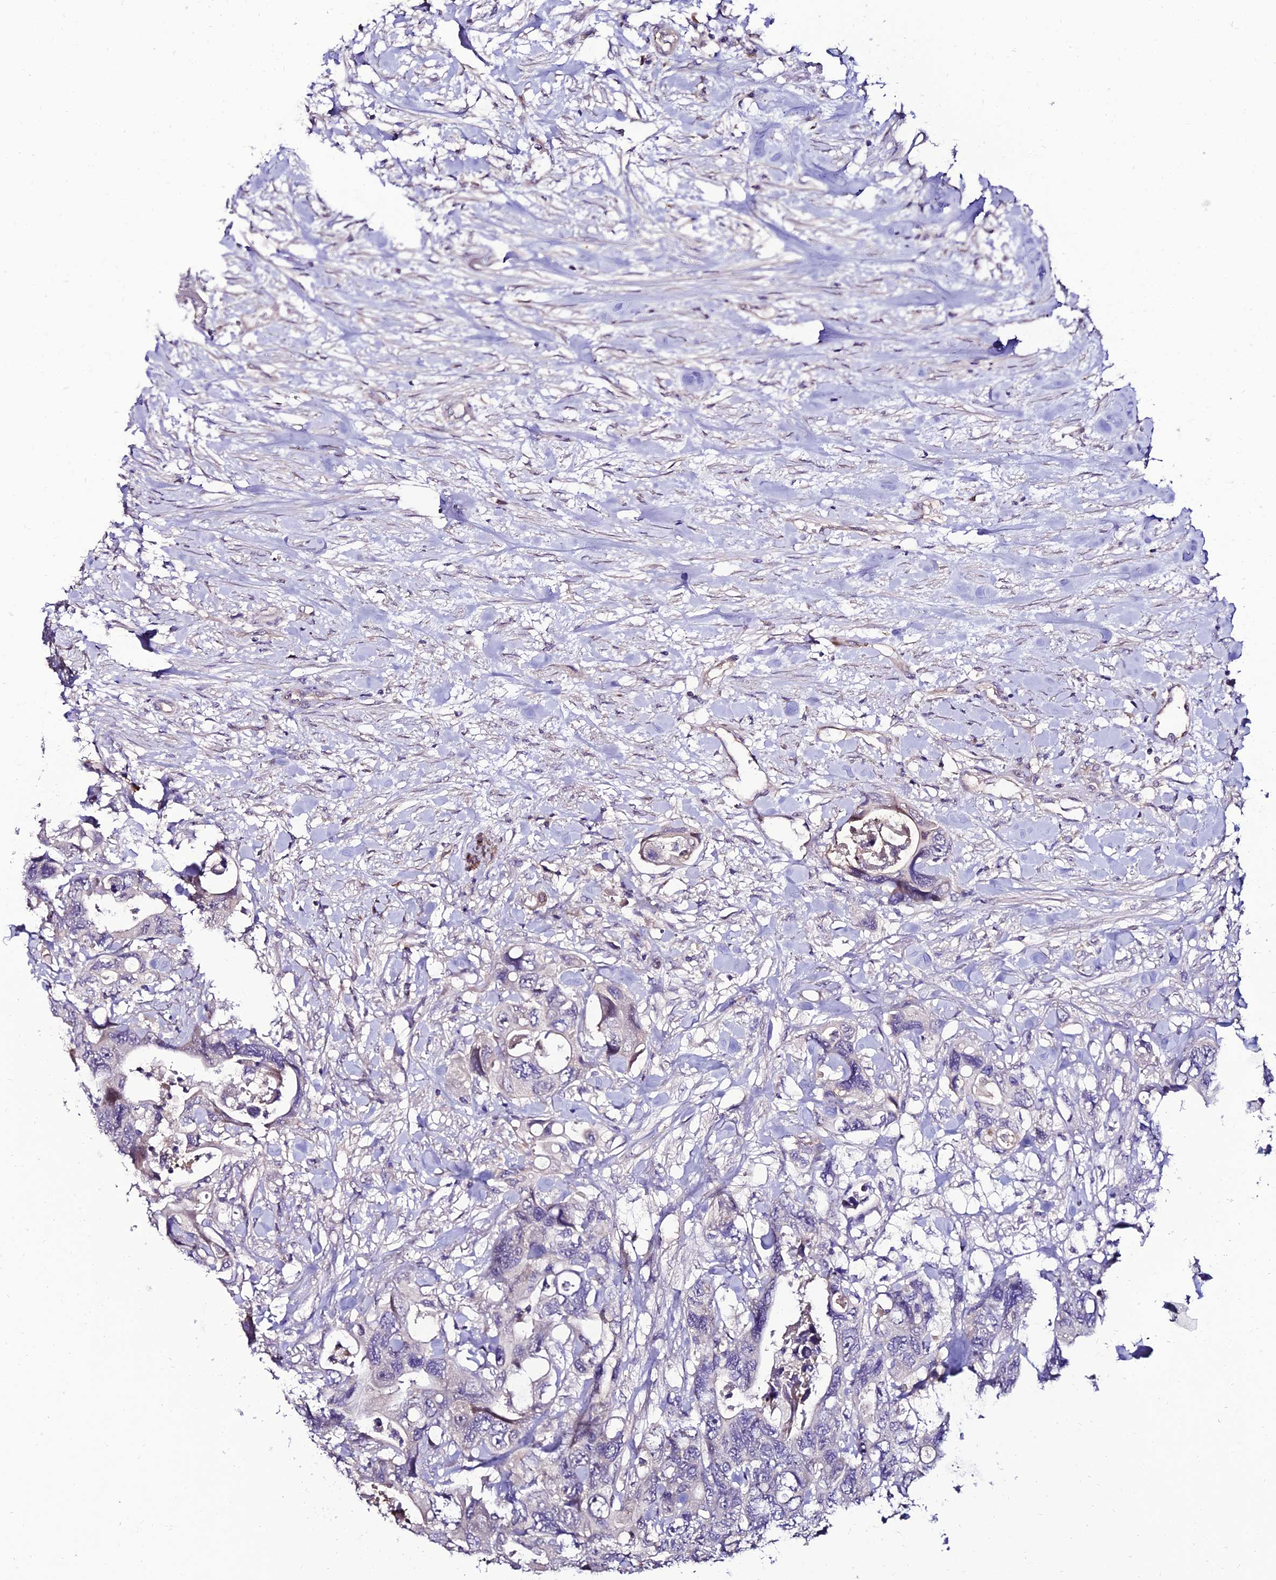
{"staining": {"intensity": "negative", "quantity": "none", "location": "none"}, "tissue": "colorectal cancer", "cell_type": "Tumor cells", "image_type": "cancer", "snomed": [{"axis": "morphology", "description": "Adenocarcinoma, NOS"}, {"axis": "topography", "description": "Rectum"}], "caption": "IHC image of colorectal cancer stained for a protein (brown), which demonstrates no positivity in tumor cells. (Immunohistochemistry (ihc), brightfield microscopy, high magnification).", "gene": "ALDH3B2", "patient": {"sex": "male", "age": 57}}